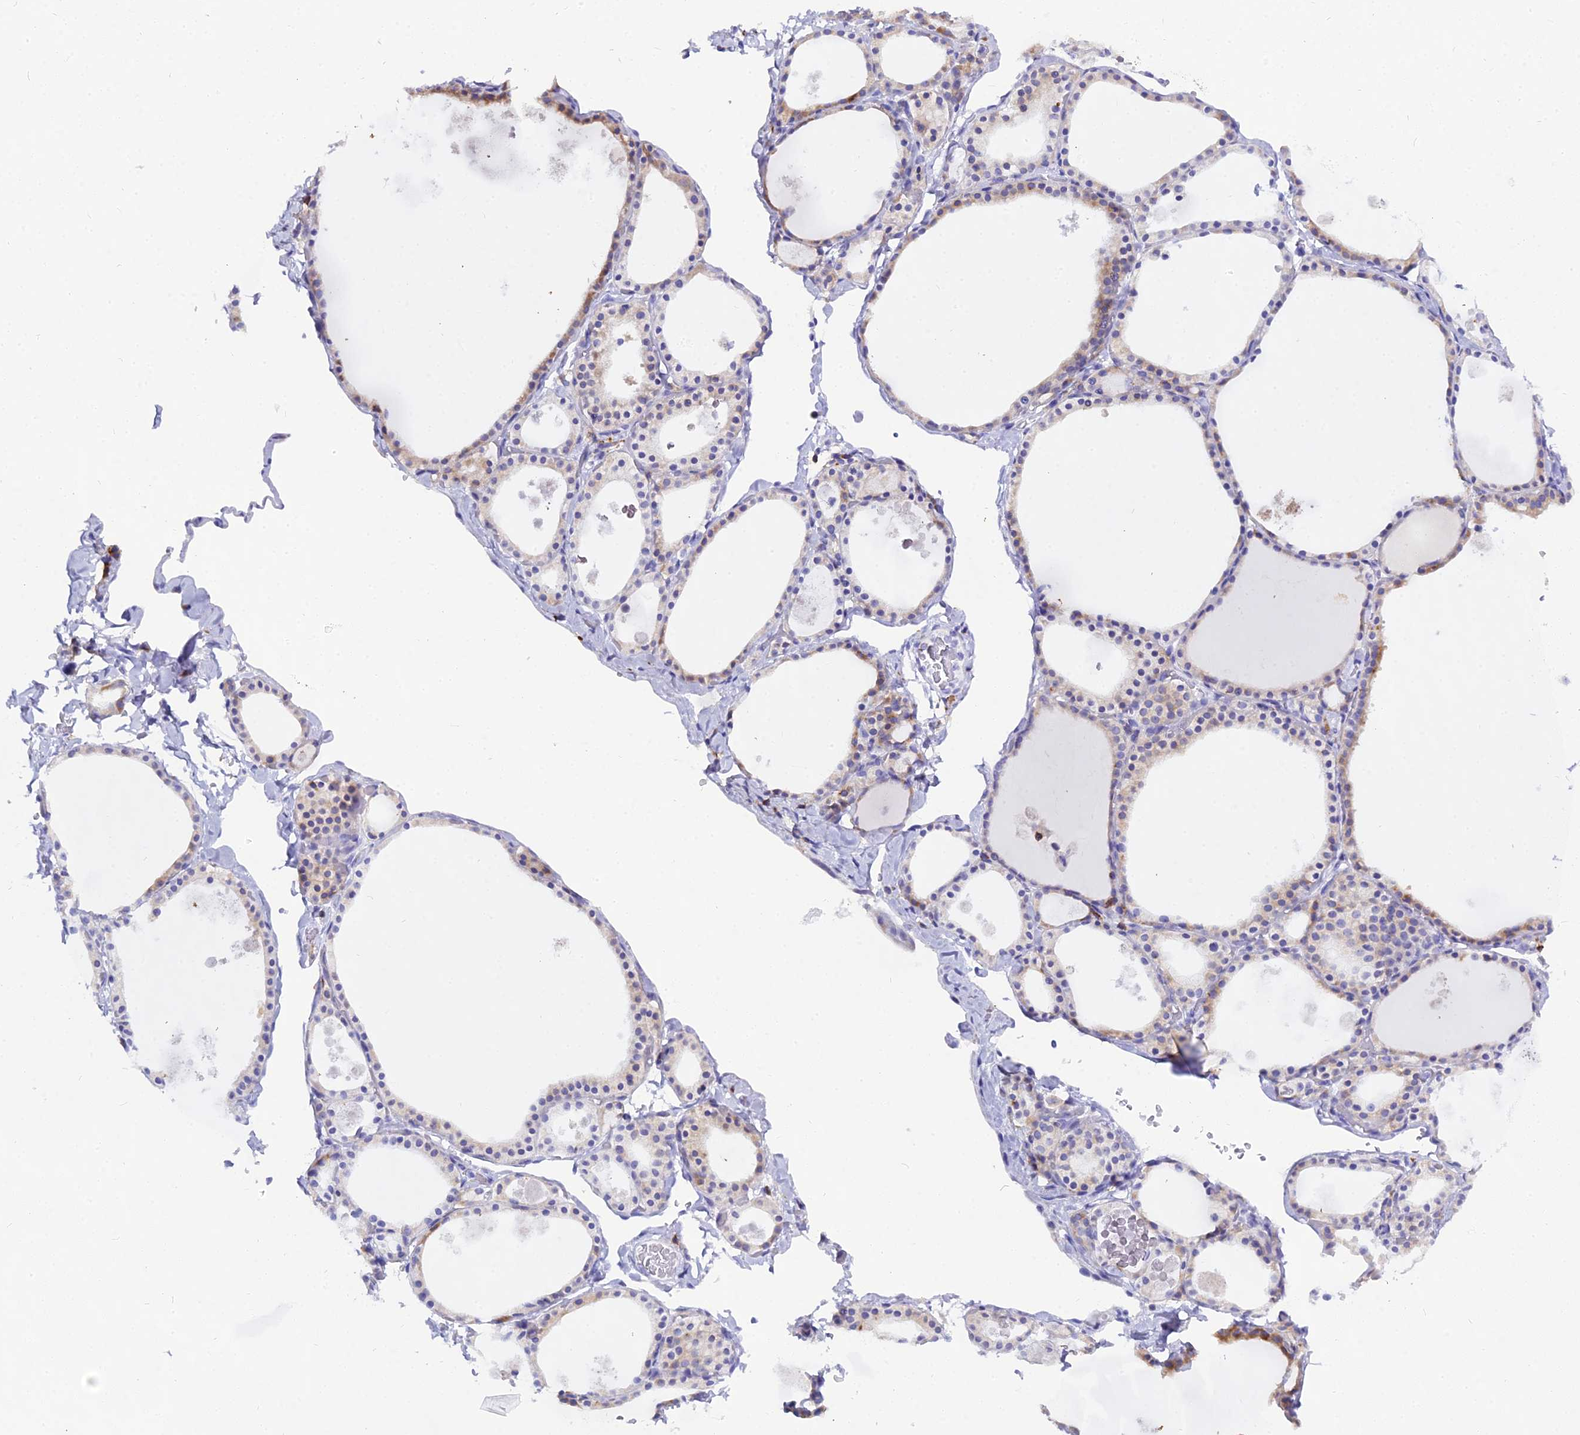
{"staining": {"intensity": "weak", "quantity": "25%-75%", "location": "cytoplasmic/membranous"}, "tissue": "thyroid gland", "cell_type": "Glandular cells", "image_type": "normal", "snomed": [{"axis": "morphology", "description": "Normal tissue, NOS"}, {"axis": "topography", "description": "Thyroid gland"}], "caption": "Immunohistochemistry (IHC) staining of benign thyroid gland, which demonstrates low levels of weak cytoplasmic/membranous staining in about 25%-75% of glandular cells indicating weak cytoplasmic/membranous protein expression. The staining was performed using DAB (3,3'-diaminobenzidine) (brown) for protein detection and nuclei were counterstained in hematoxylin (blue).", "gene": "CD5", "patient": {"sex": "male", "age": 56}}